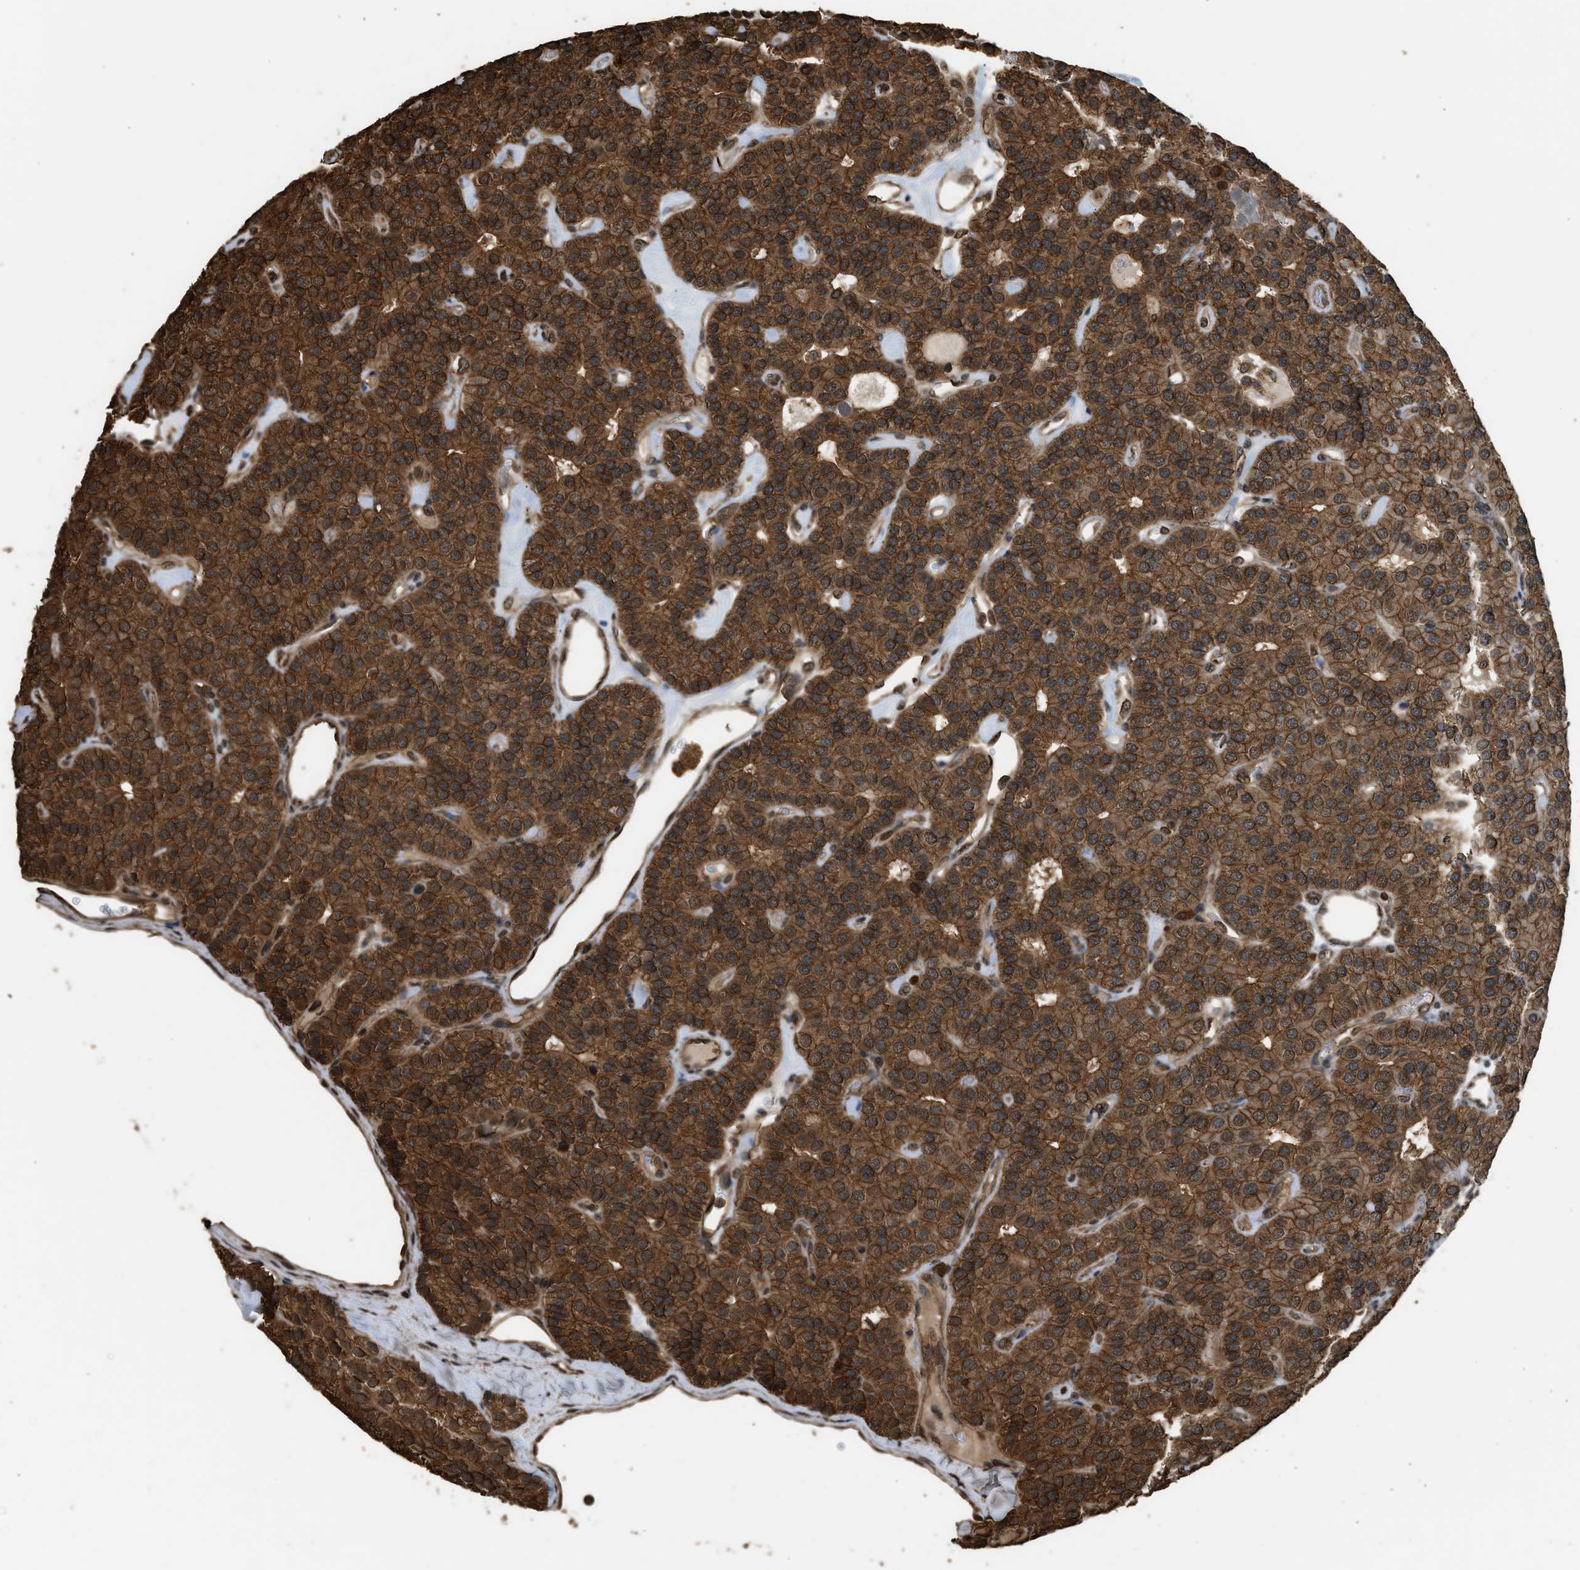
{"staining": {"intensity": "strong", "quantity": ">75%", "location": "cytoplasmic/membranous,nuclear"}, "tissue": "parathyroid gland", "cell_type": "Glandular cells", "image_type": "normal", "snomed": [{"axis": "morphology", "description": "Normal tissue, NOS"}, {"axis": "morphology", "description": "Adenoma, NOS"}, {"axis": "topography", "description": "Parathyroid gland"}], "caption": "A high-resolution image shows immunohistochemistry (IHC) staining of benign parathyroid gland, which demonstrates strong cytoplasmic/membranous,nuclear expression in about >75% of glandular cells.", "gene": "MYBL2", "patient": {"sex": "female", "age": 86}}